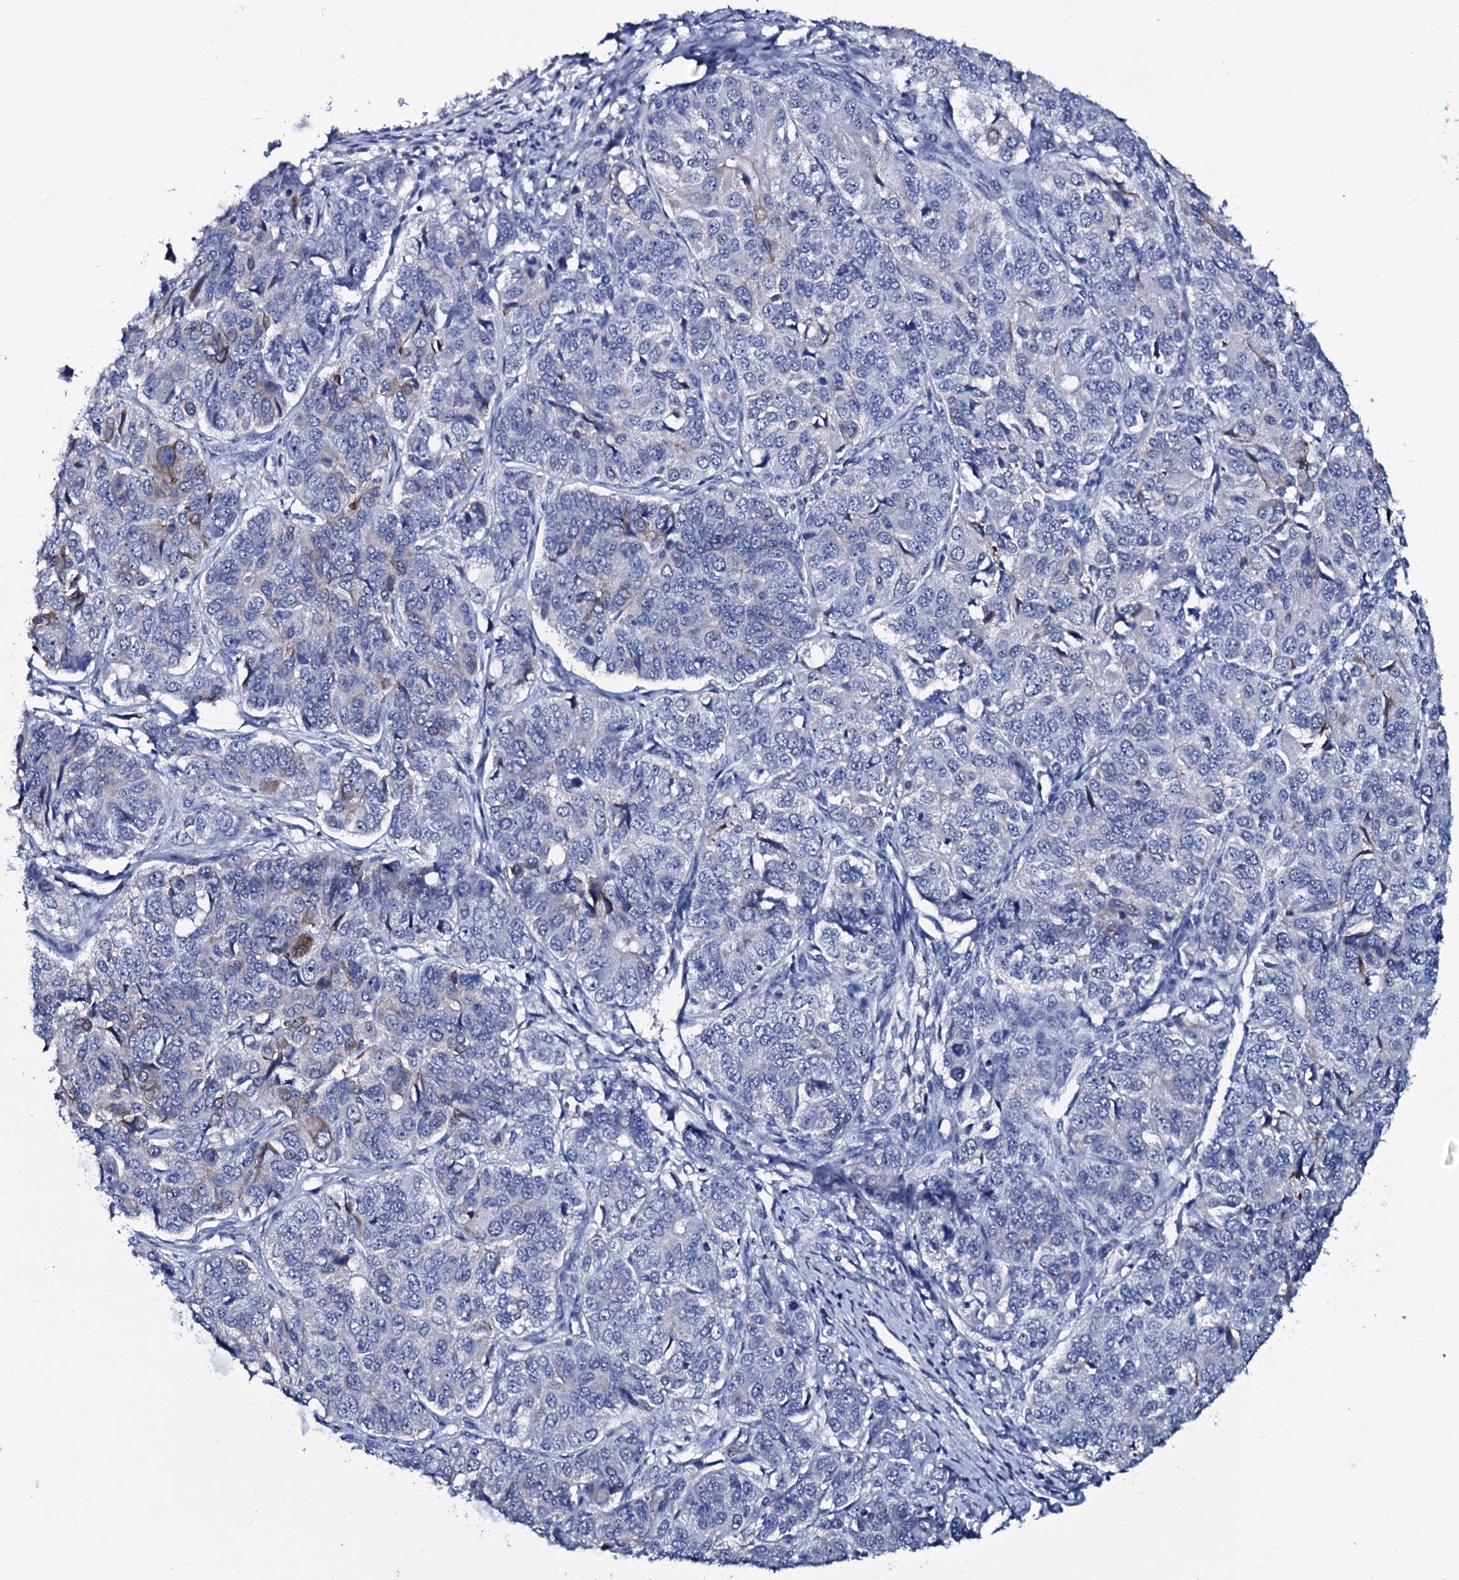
{"staining": {"intensity": "negative", "quantity": "none", "location": "none"}, "tissue": "ovarian cancer", "cell_type": "Tumor cells", "image_type": "cancer", "snomed": [{"axis": "morphology", "description": "Carcinoma, endometroid"}, {"axis": "topography", "description": "Ovary"}], "caption": "Immunohistochemical staining of endometroid carcinoma (ovarian) exhibits no significant staining in tumor cells.", "gene": "GYS2", "patient": {"sex": "female", "age": 51}}